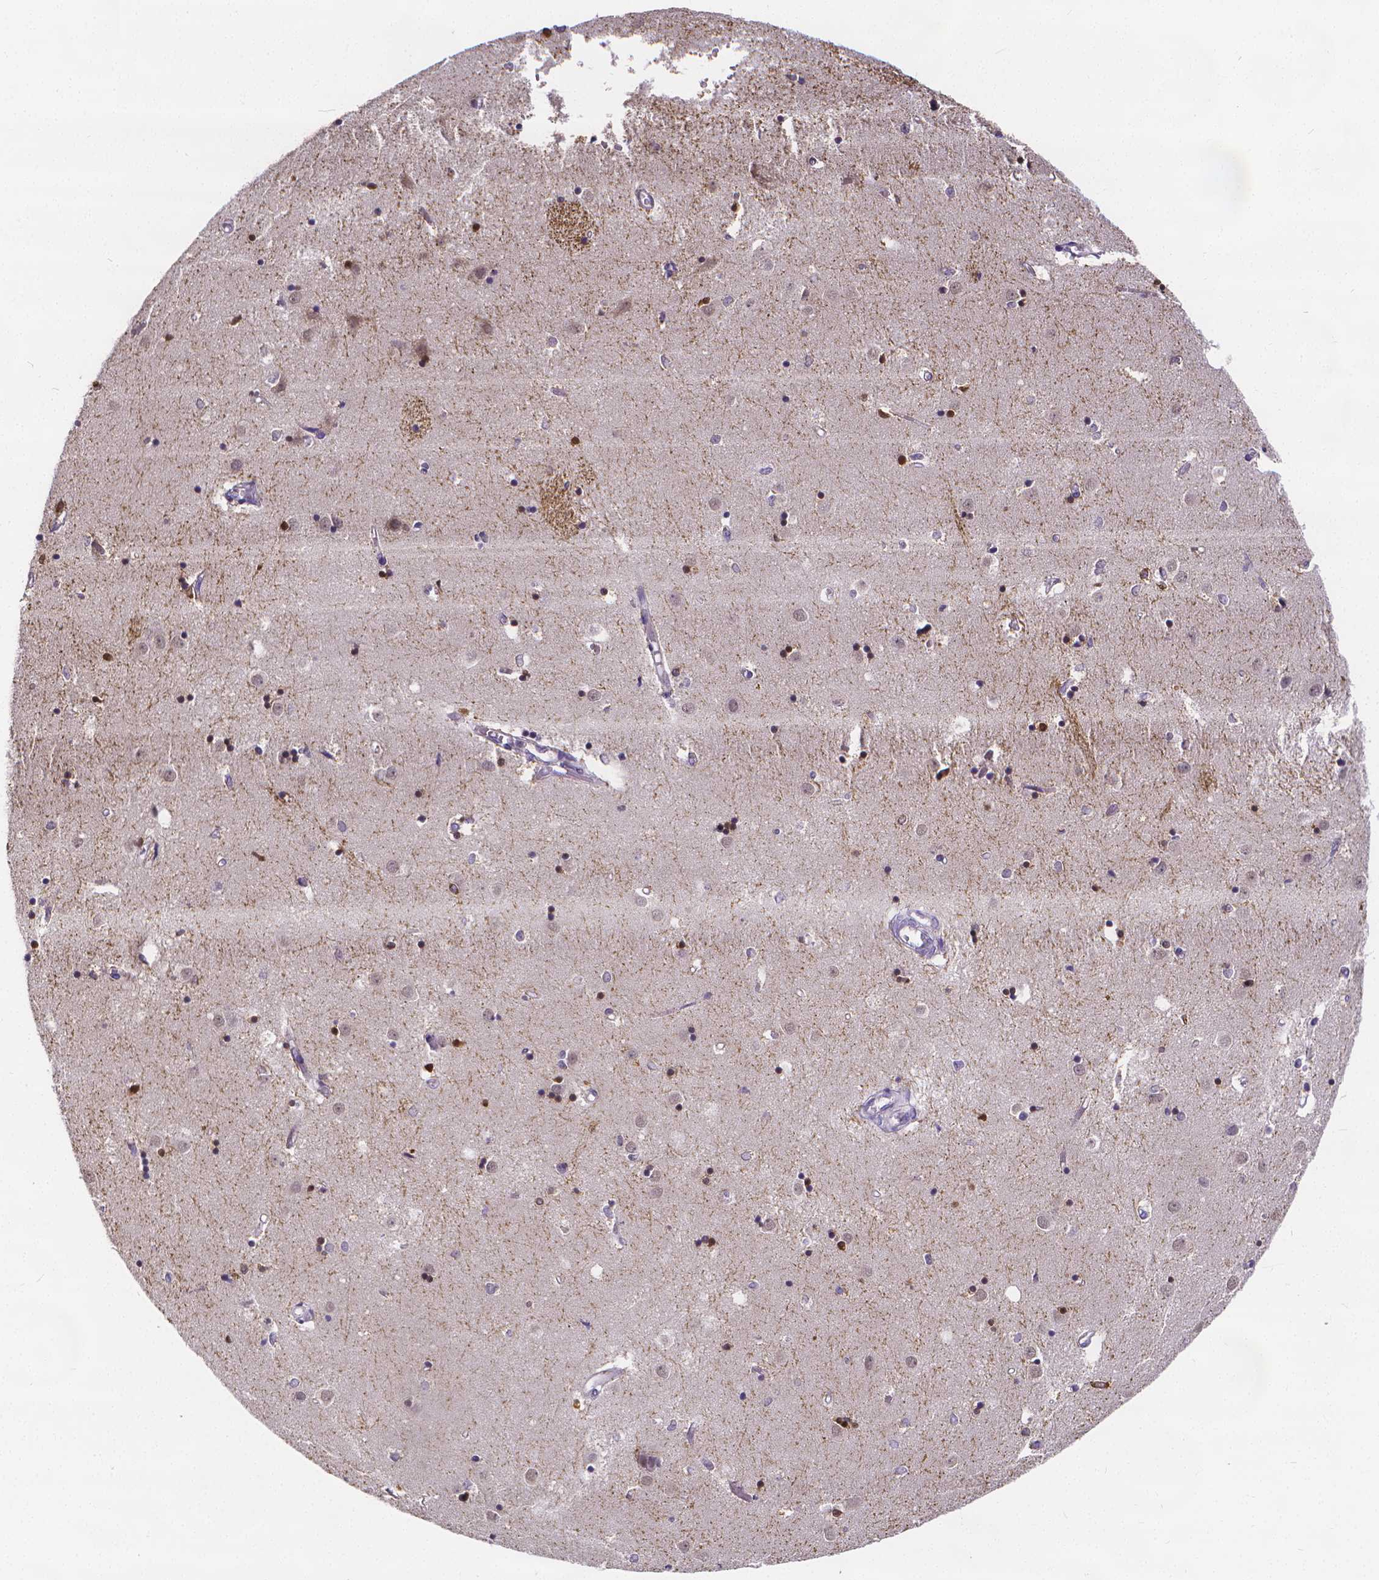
{"staining": {"intensity": "negative", "quantity": "none", "location": "none"}, "tissue": "caudate", "cell_type": "Glial cells", "image_type": "normal", "snomed": [{"axis": "morphology", "description": "Normal tissue, NOS"}, {"axis": "topography", "description": "Lateral ventricle wall"}], "caption": "Immunohistochemical staining of normal caudate reveals no significant expression in glial cells. (DAB (3,3'-diaminobenzidine) immunohistochemistry (IHC) visualized using brightfield microscopy, high magnification).", "gene": "GLRB", "patient": {"sex": "male", "age": 54}}